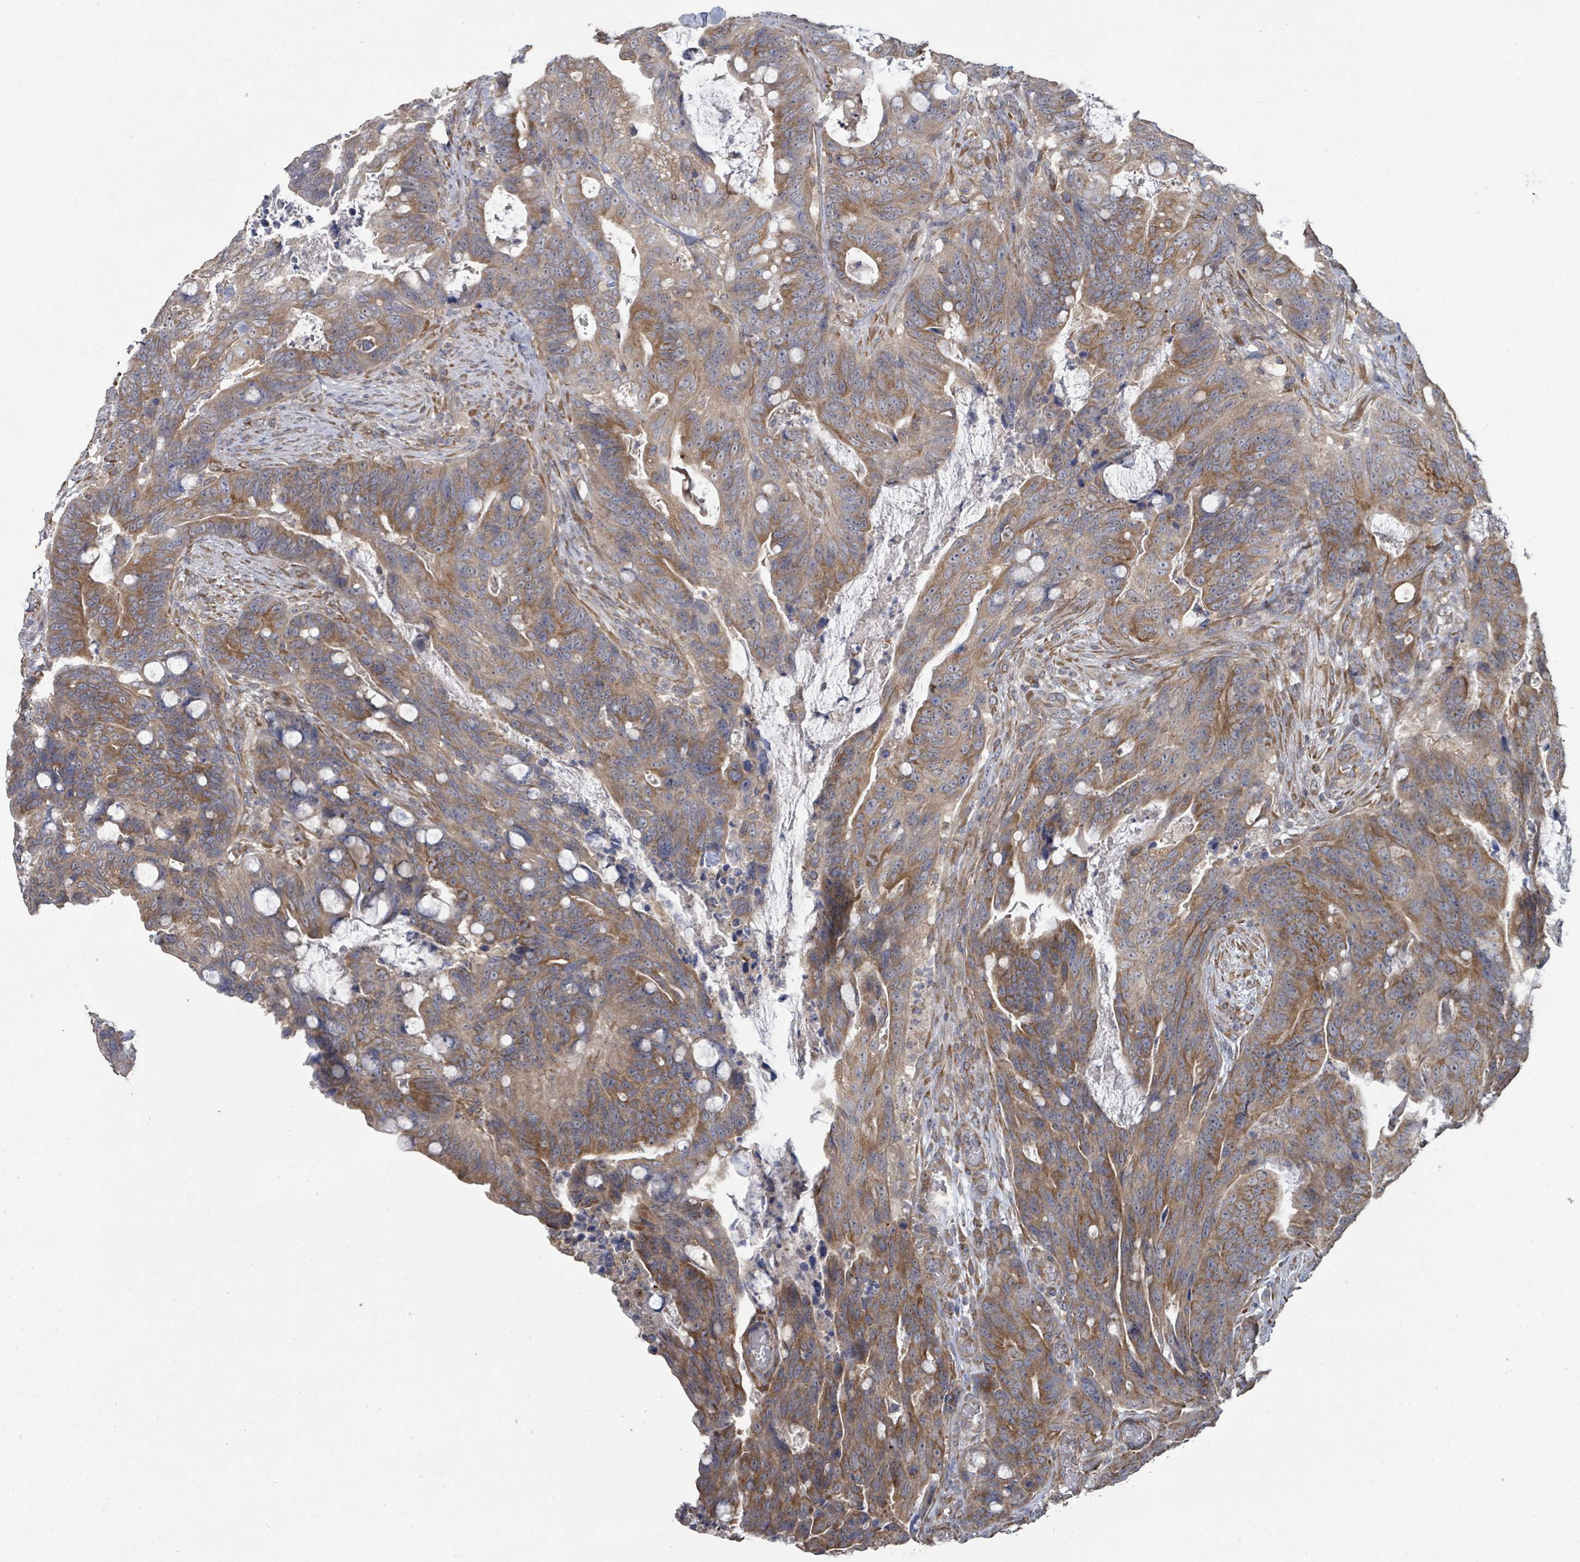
{"staining": {"intensity": "moderate", "quantity": ">75%", "location": "cytoplasmic/membranous"}, "tissue": "colorectal cancer", "cell_type": "Tumor cells", "image_type": "cancer", "snomed": [{"axis": "morphology", "description": "Adenocarcinoma, NOS"}, {"axis": "topography", "description": "Colon"}], "caption": "Protein staining shows moderate cytoplasmic/membranous staining in approximately >75% of tumor cells in colorectal cancer (adenocarcinoma).", "gene": "SLC9A7", "patient": {"sex": "female", "age": 82}}